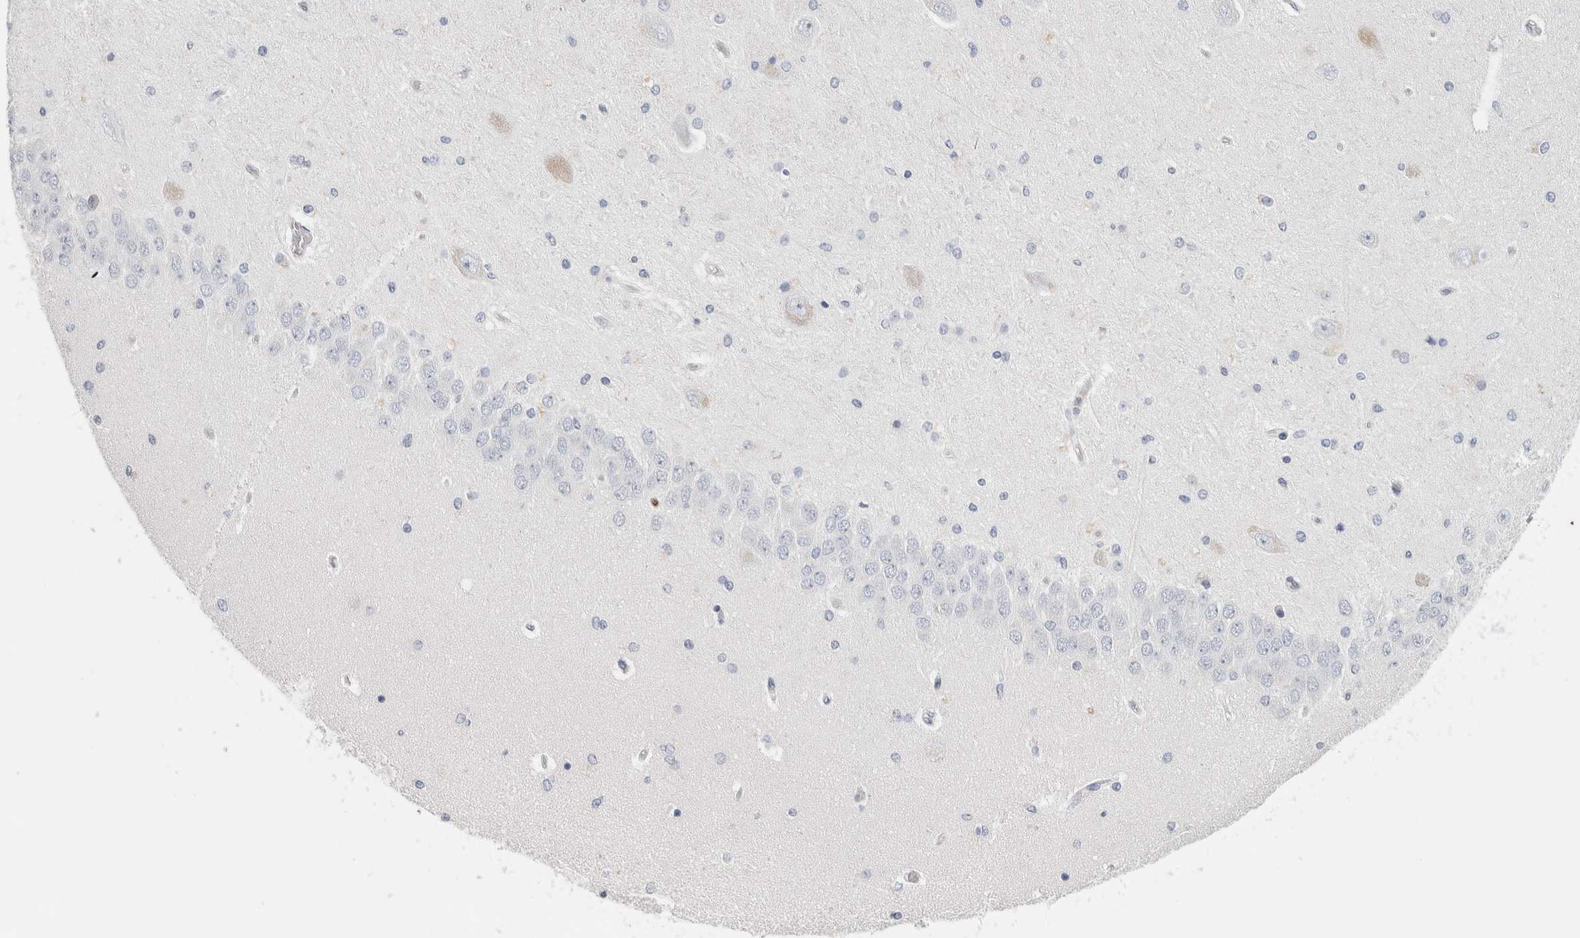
{"staining": {"intensity": "negative", "quantity": "none", "location": "none"}, "tissue": "hippocampus", "cell_type": "Glial cells", "image_type": "normal", "snomed": [{"axis": "morphology", "description": "Normal tissue, NOS"}, {"axis": "topography", "description": "Hippocampus"}], "caption": "A high-resolution micrograph shows immunohistochemistry staining of normal hippocampus, which reveals no significant expression in glial cells.", "gene": "NCF2", "patient": {"sex": "female", "age": 54}}